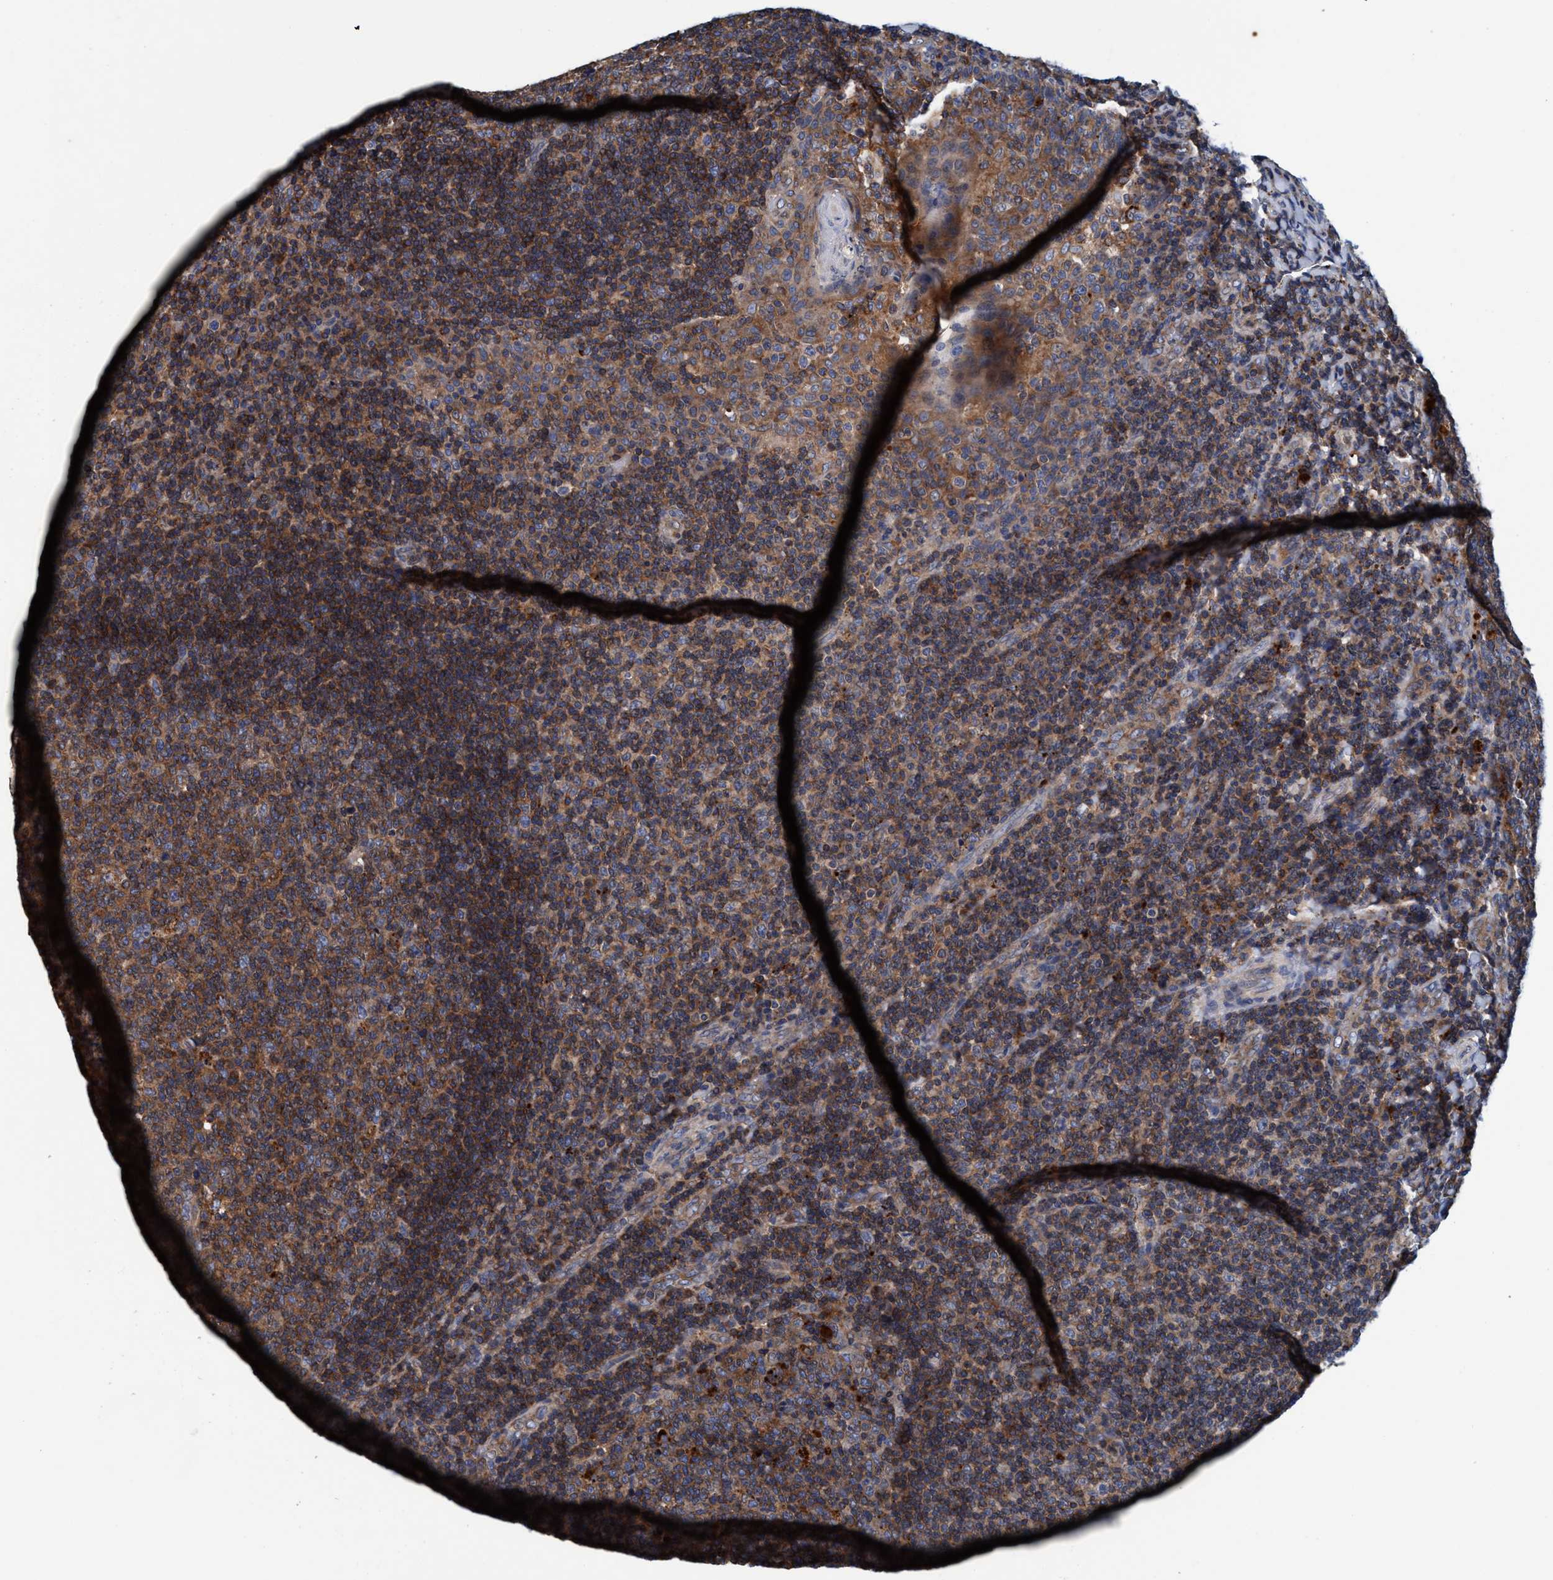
{"staining": {"intensity": "moderate", "quantity": "25%-75%", "location": "cytoplasmic/membranous"}, "tissue": "tonsil", "cell_type": "Germinal center cells", "image_type": "normal", "snomed": [{"axis": "morphology", "description": "Normal tissue, NOS"}, {"axis": "topography", "description": "Tonsil"}], "caption": "High-power microscopy captured an immunohistochemistry micrograph of unremarkable tonsil, revealing moderate cytoplasmic/membranous expression in approximately 25%-75% of germinal center cells. (DAB (3,3'-diaminobenzidine) IHC, brown staining for protein, blue staining for nuclei).", "gene": "ENDOG", "patient": {"sex": "male", "age": 17}}